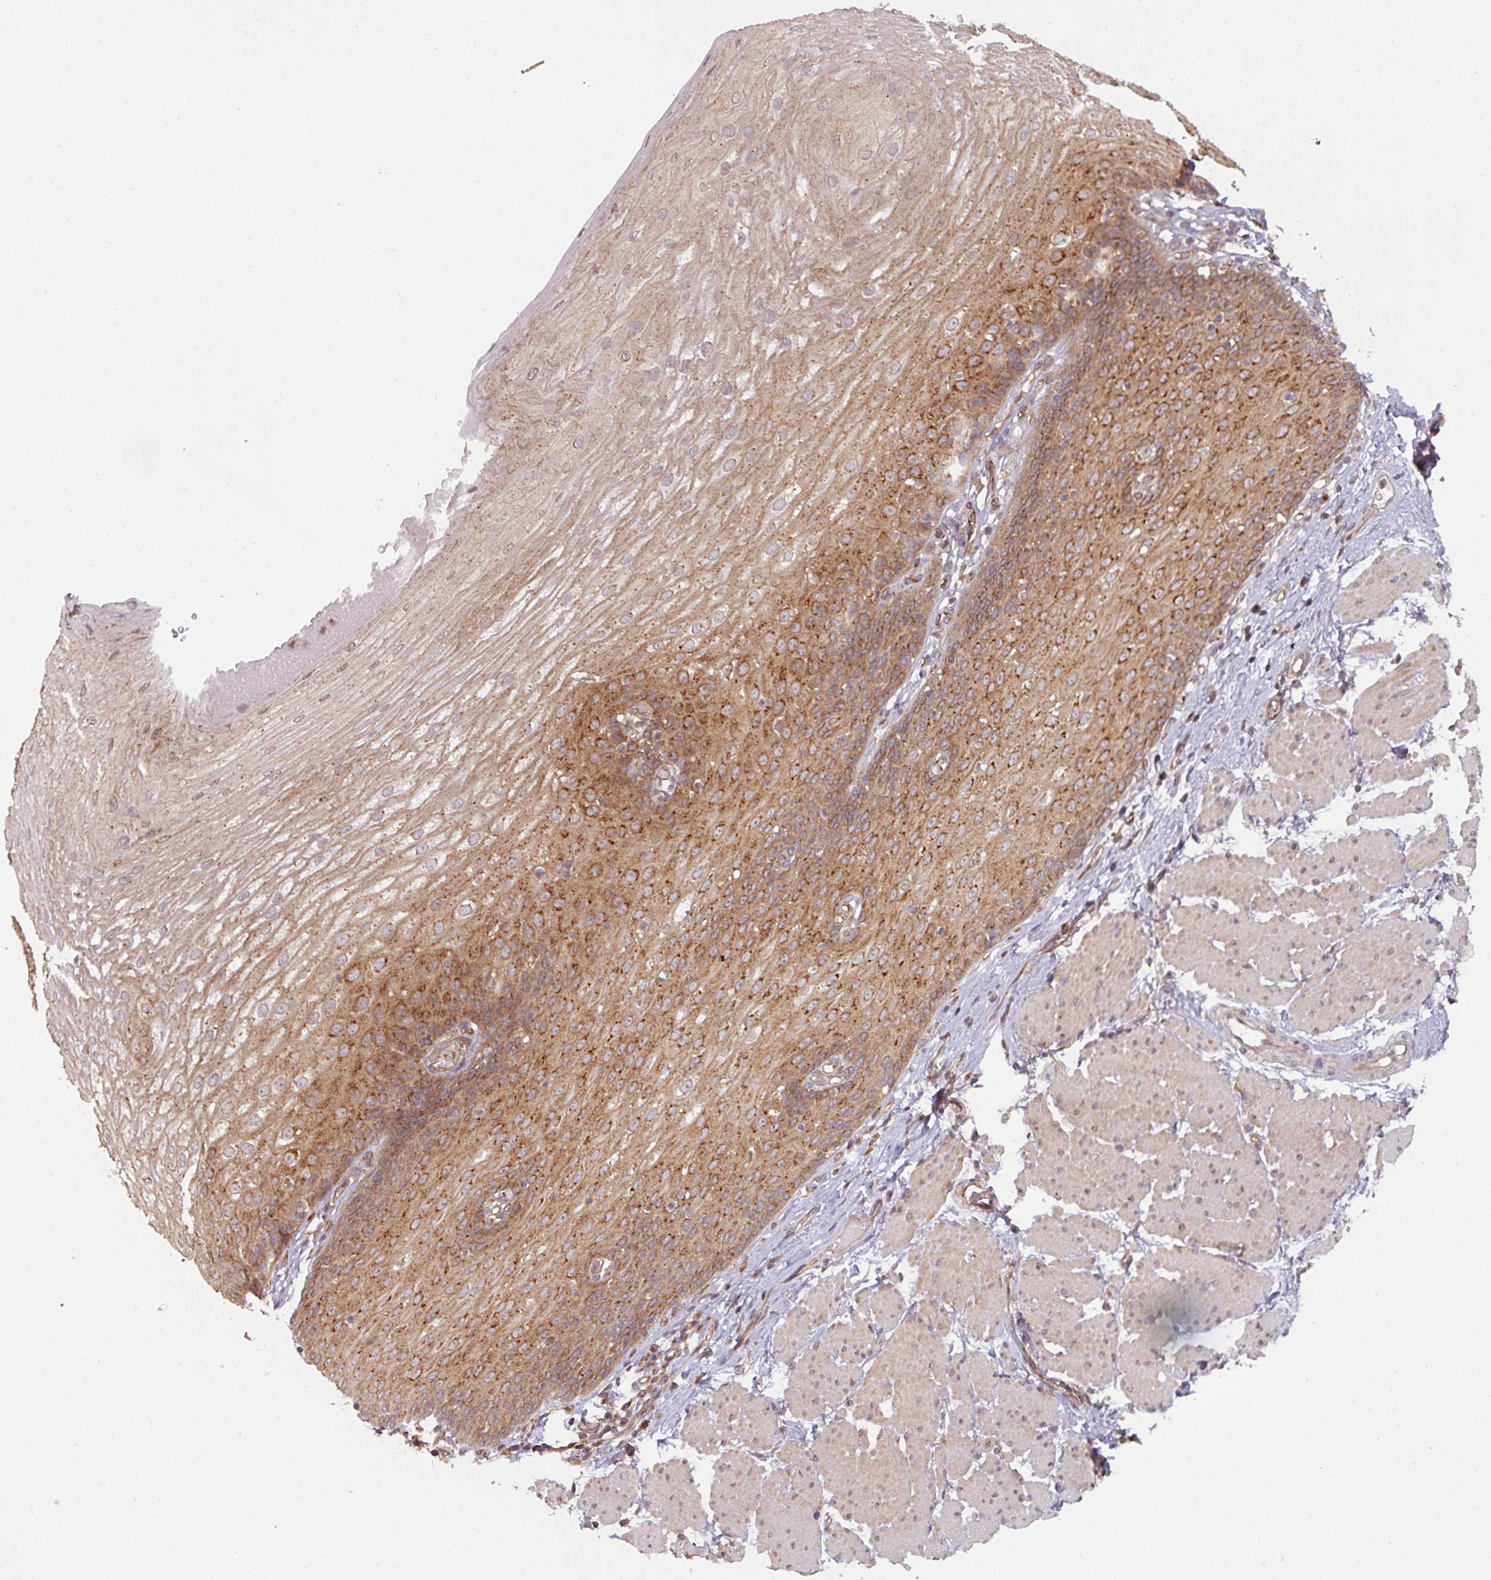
{"staining": {"intensity": "moderate", "quantity": ">75%", "location": "cytoplasmic/membranous"}, "tissue": "esophagus", "cell_type": "Squamous epithelial cells", "image_type": "normal", "snomed": [{"axis": "morphology", "description": "Normal tissue, NOS"}, {"axis": "topography", "description": "Esophagus"}], "caption": "Protein expression analysis of normal esophagus shows moderate cytoplasmic/membranous expression in about >75% of squamous epithelial cells.", "gene": "CYFIP2", "patient": {"sex": "male", "age": 69}}